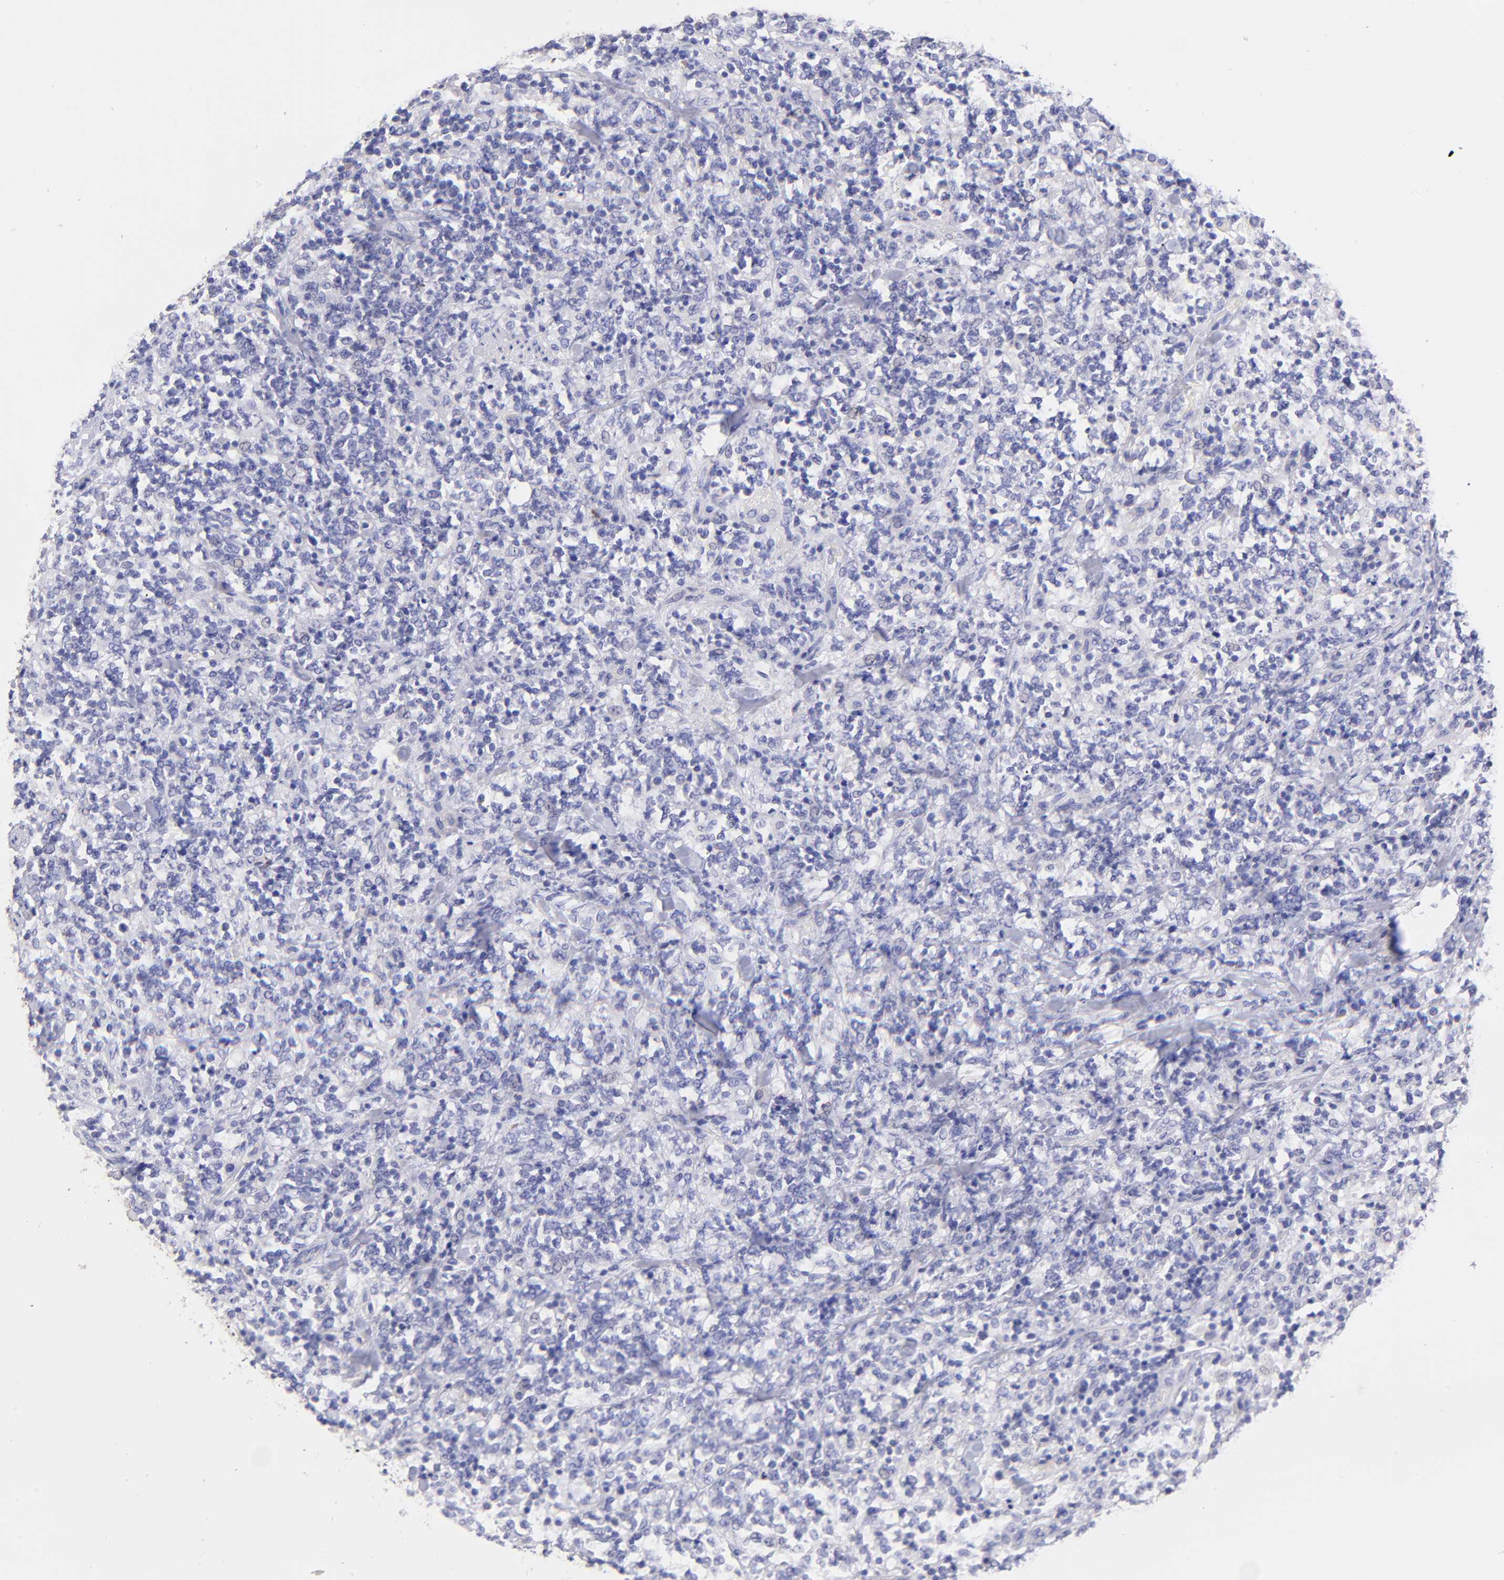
{"staining": {"intensity": "negative", "quantity": "none", "location": "none"}, "tissue": "lymphoma", "cell_type": "Tumor cells", "image_type": "cancer", "snomed": [{"axis": "morphology", "description": "Malignant lymphoma, non-Hodgkin's type, High grade"}, {"axis": "topography", "description": "Soft tissue"}], "caption": "This is an immunohistochemistry (IHC) histopathology image of lymphoma. There is no positivity in tumor cells.", "gene": "RAB3B", "patient": {"sex": "male", "age": 18}}